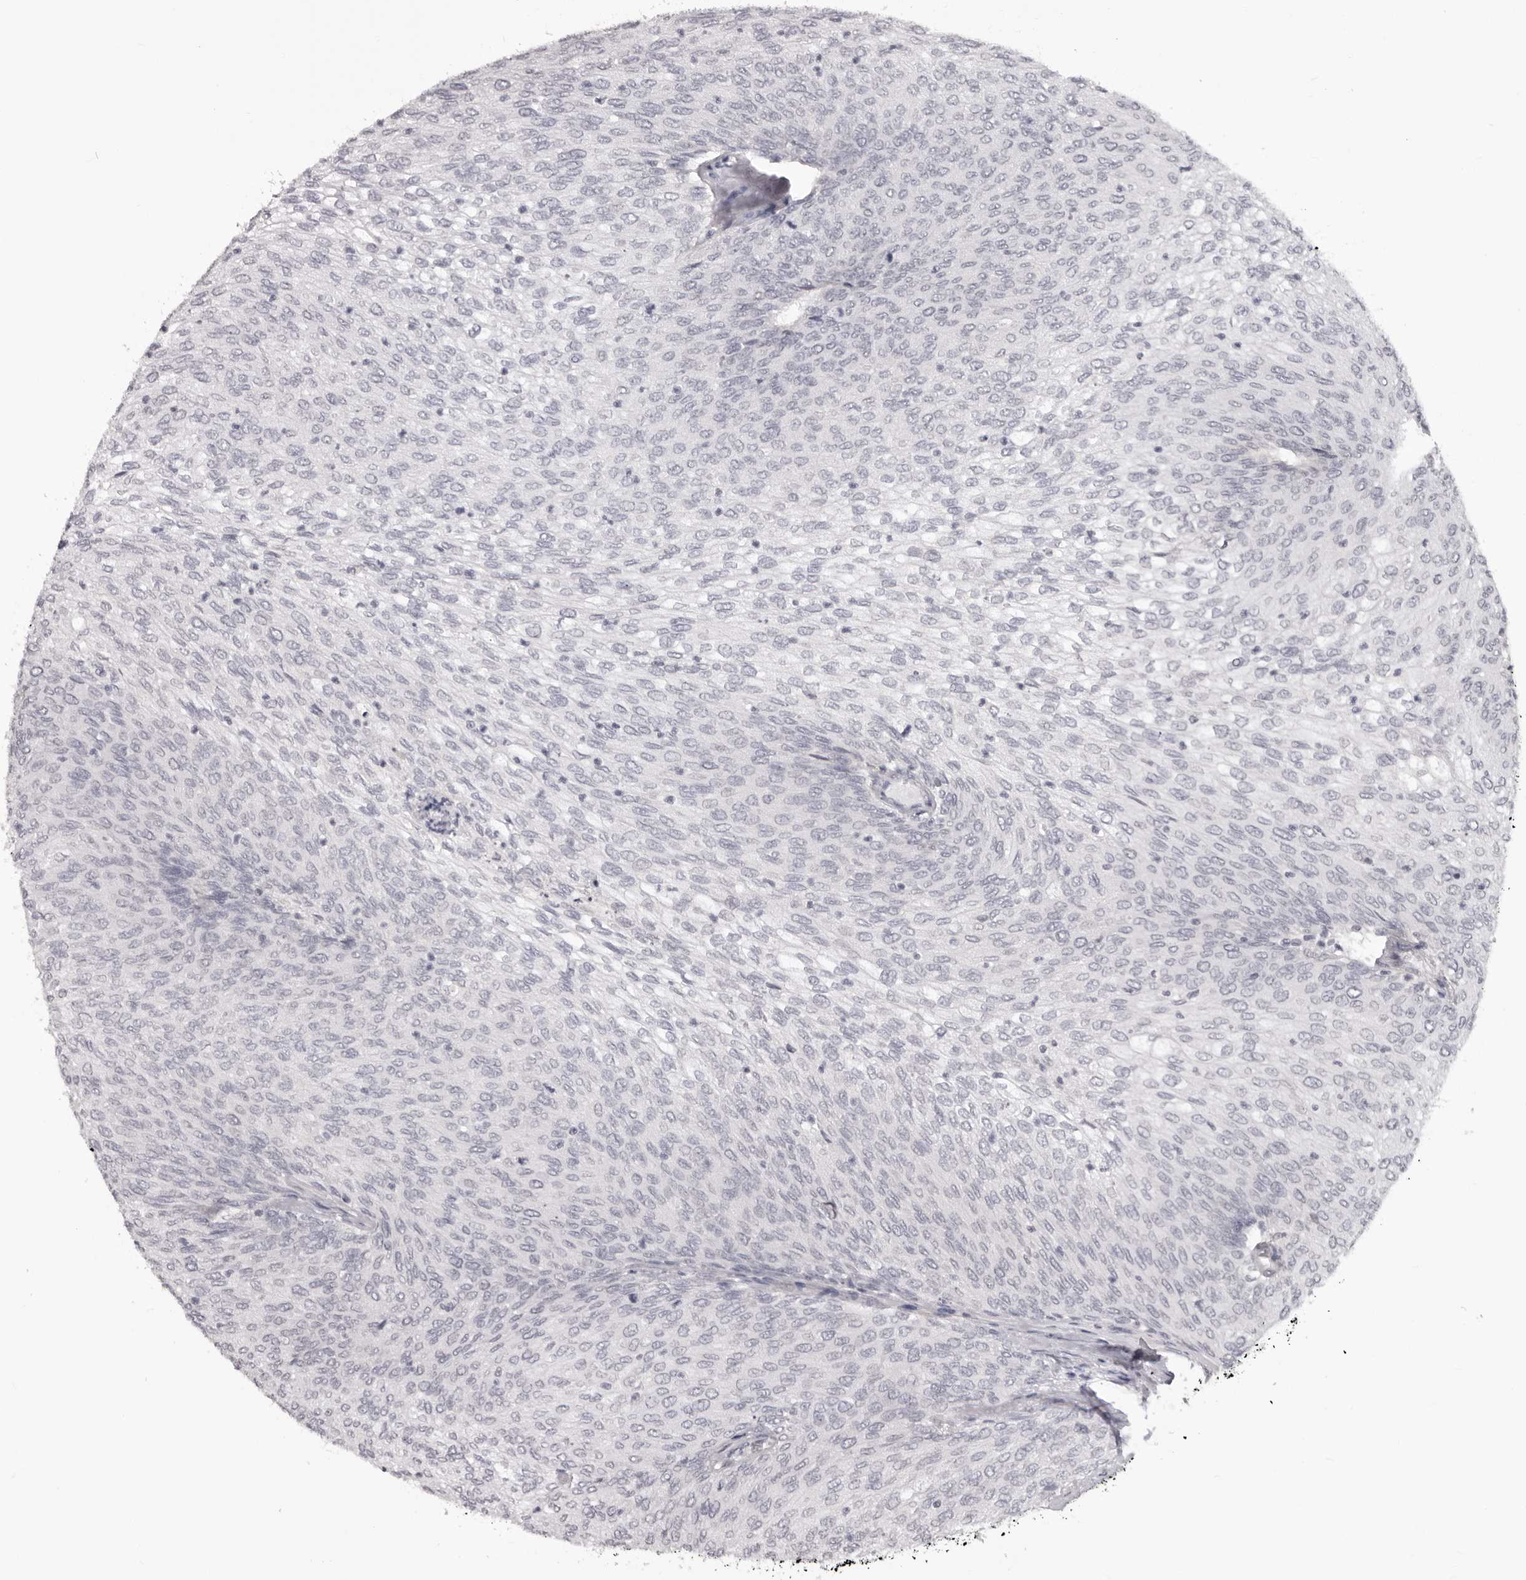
{"staining": {"intensity": "negative", "quantity": "none", "location": "none"}, "tissue": "urothelial cancer", "cell_type": "Tumor cells", "image_type": "cancer", "snomed": [{"axis": "morphology", "description": "Urothelial carcinoma, Low grade"}, {"axis": "topography", "description": "Urinary bladder"}], "caption": "This is an immunohistochemistry (IHC) histopathology image of urothelial cancer. There is no expression in tumor cells.", "gene": "SUGCT", "patient": {"sex": "female", "age": 79}}